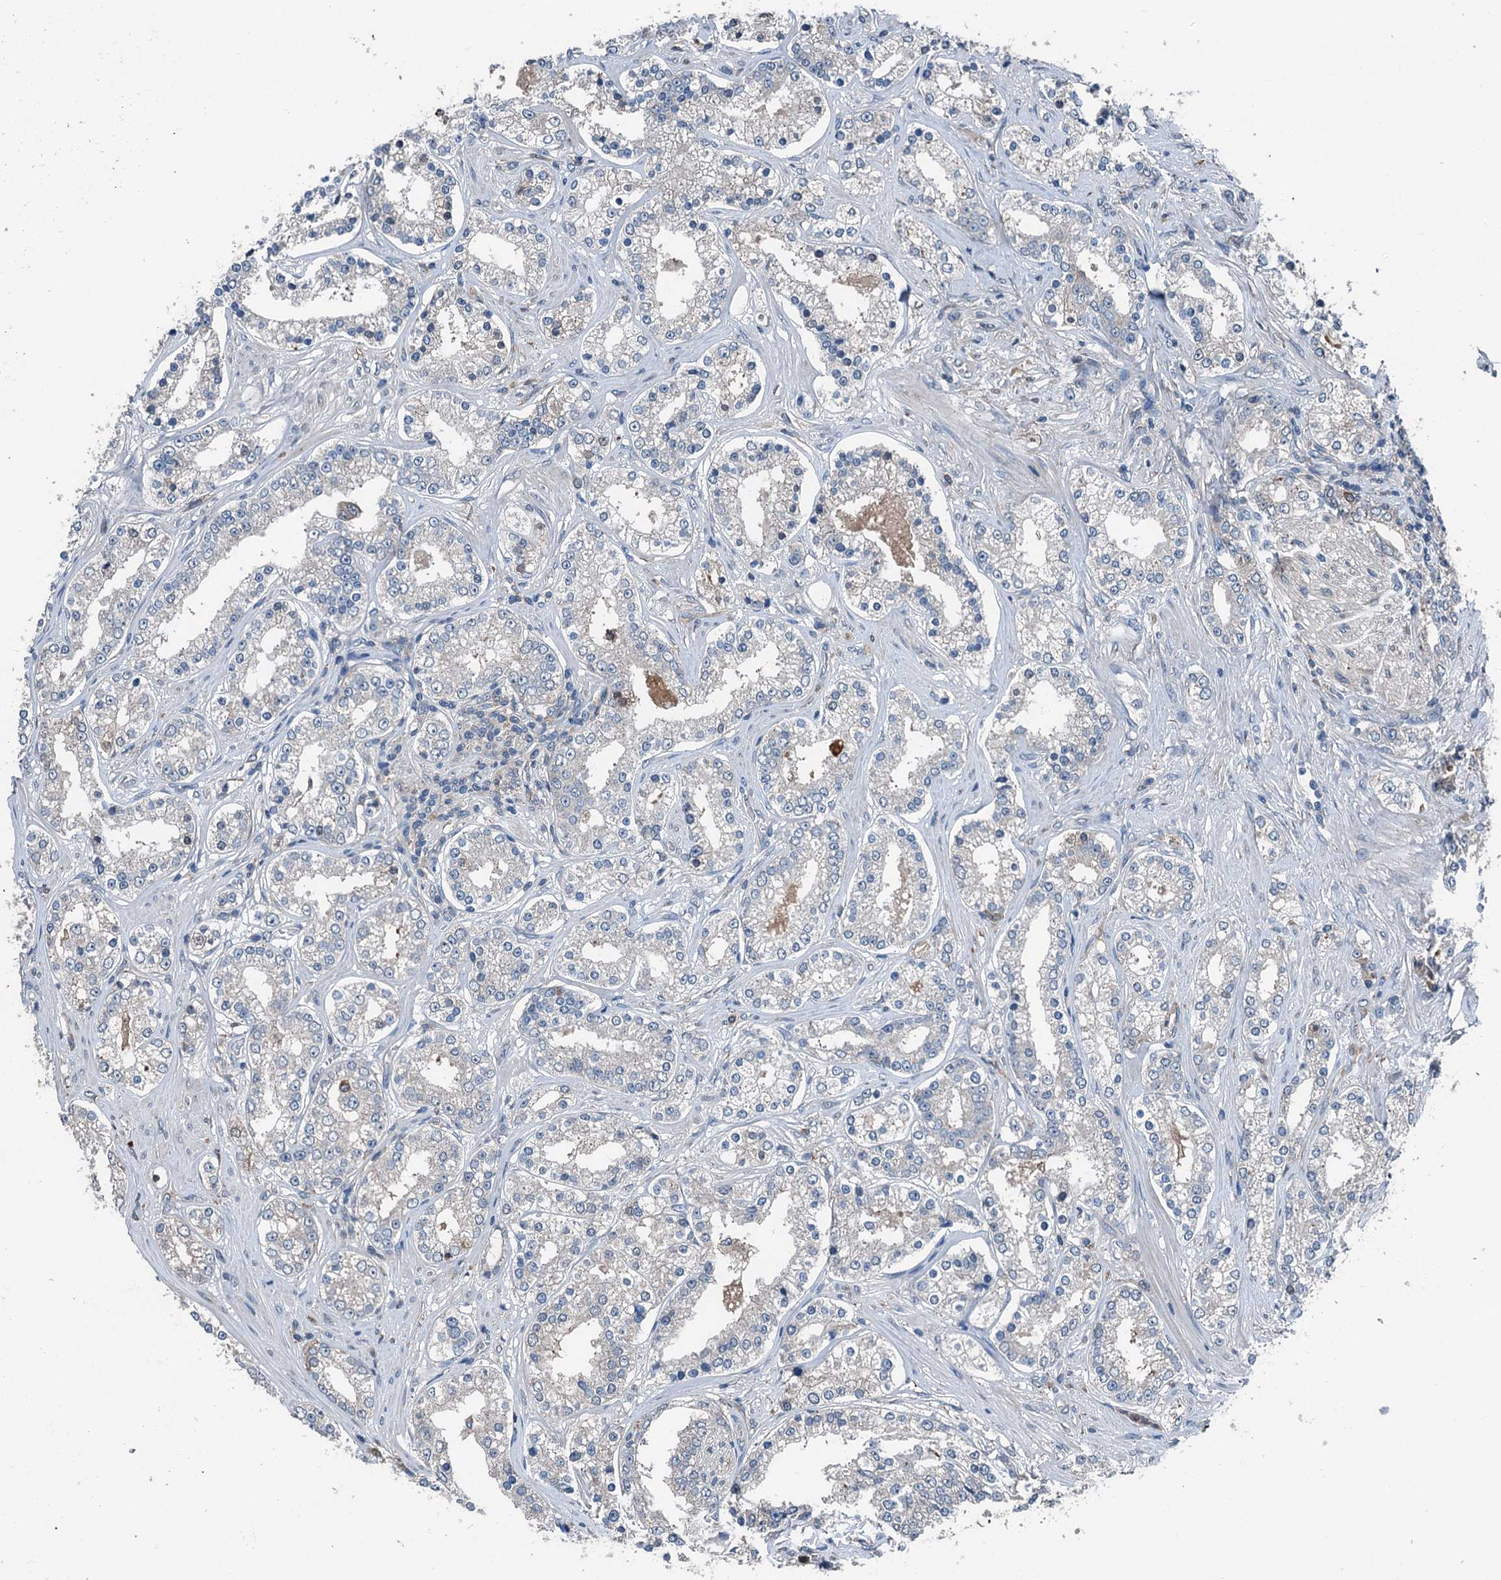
{"staining": {"intensity": "negative", "quantity": "none", "location": "none"}, "tissue": "prostate cancer", "cell_type": "Tumor cells", "image_type": "cancer", "snomed": [{"axis": "morphology", "description": "Normal tissue, NOS"}, {"axis": "morphology", "description": "Adenocarcinoma, High grade"}, {"axis": "topography", "description": "Prostate"}], "caption": "High power microscopy histopathology image of an IHC image of adenocarcinoma (high-grade) (prostate), revealing no significant staining in tumor cells.", "gene": "PDSS1", "patient": {"sex": "male", "age": 83}}